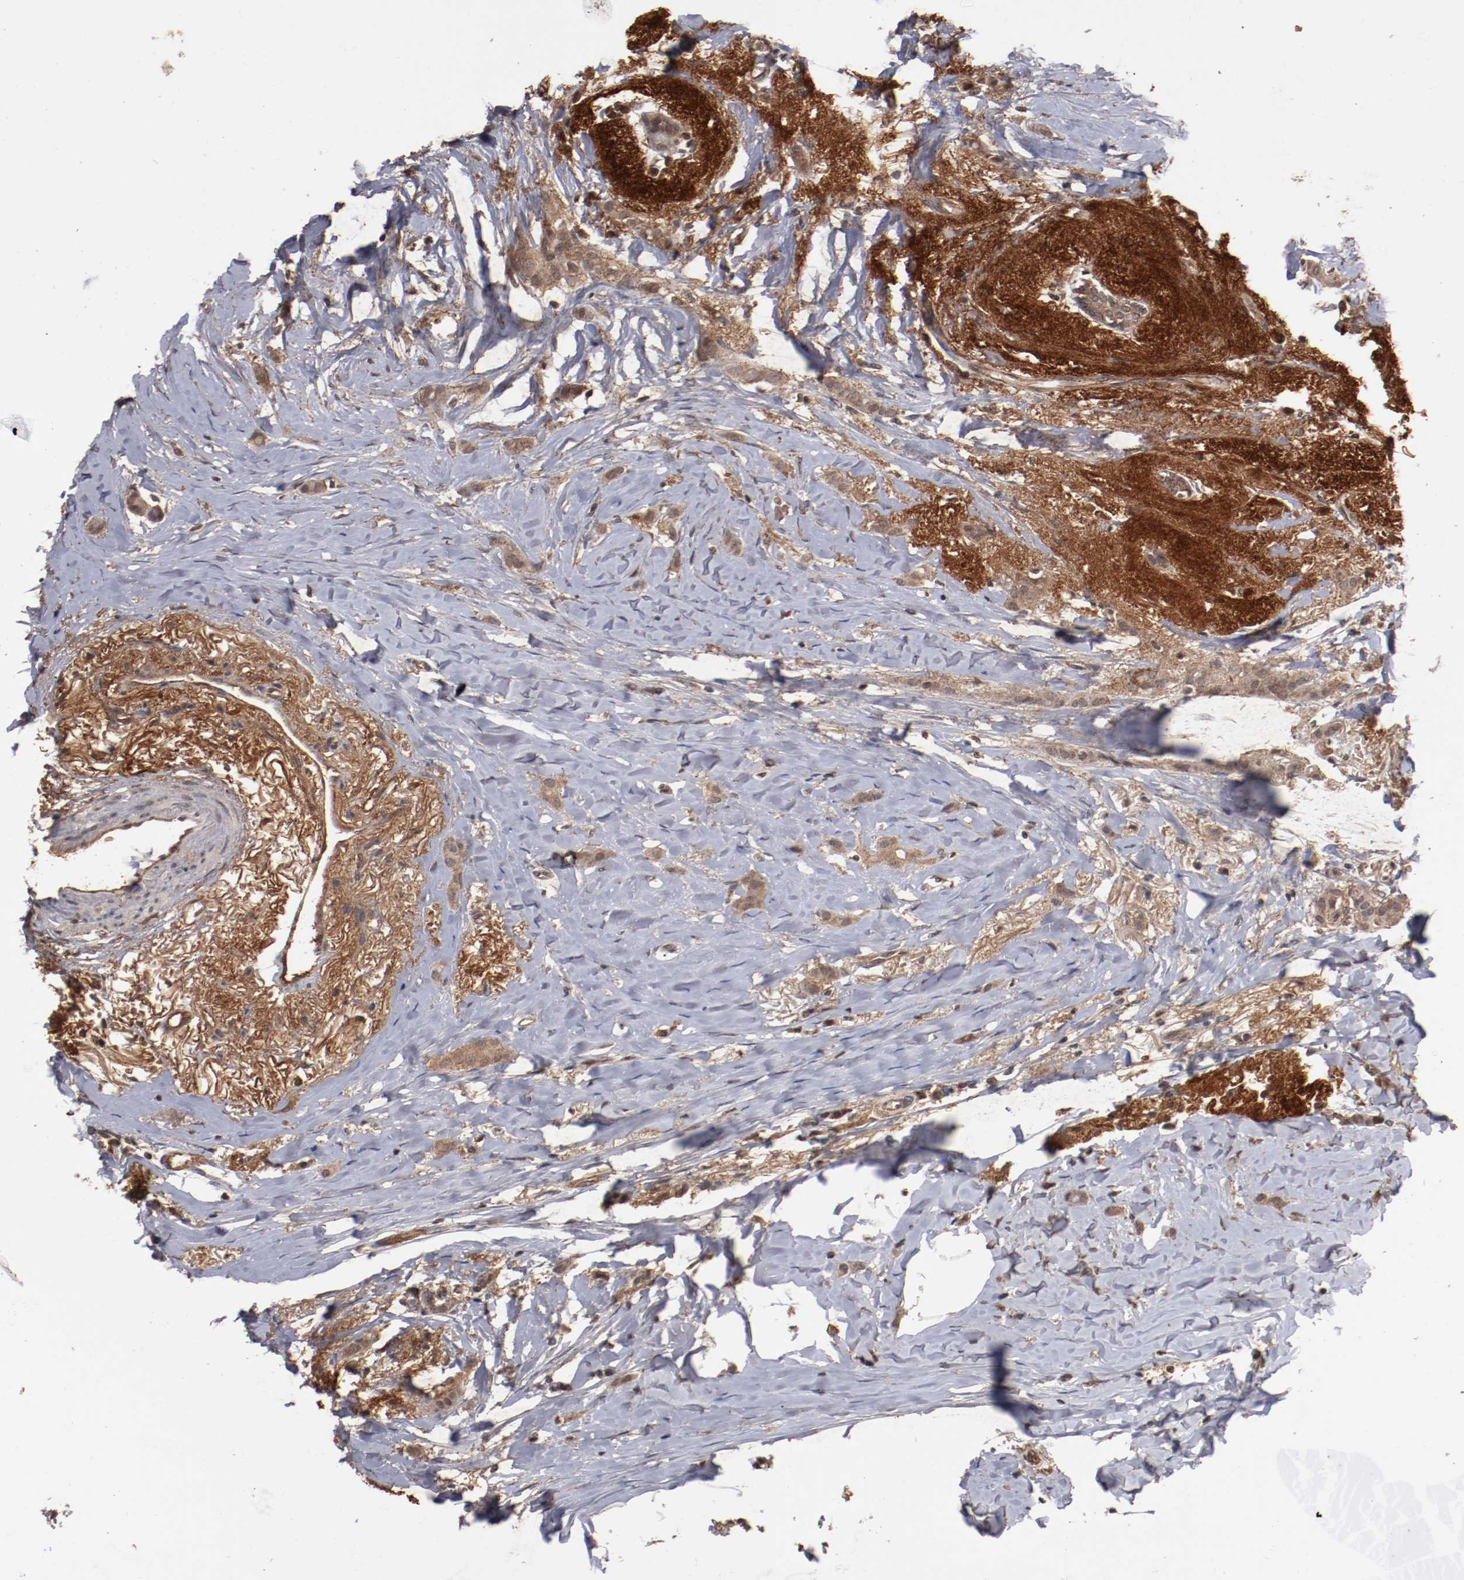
{"staining": {"intensity": "moderate", "quantity": ">75%", "location": "cytoplasmic/membranous"}, "tissue": "breast cancer", "cell_type": "Tumor cells", "image_type": "cancer", "snomed": [{"axis": "morphology", "description": "Lobular carcinoma"}, {"axis": "topography", "description": "Breast"}], "caption": "A brown stain highlights moderate cytoplasmic/membranous expression of a protein in human breast lobular carcinoma tumor cells.", "gene": "TENM1", "patient": {"sex": "female", "age": 55}}